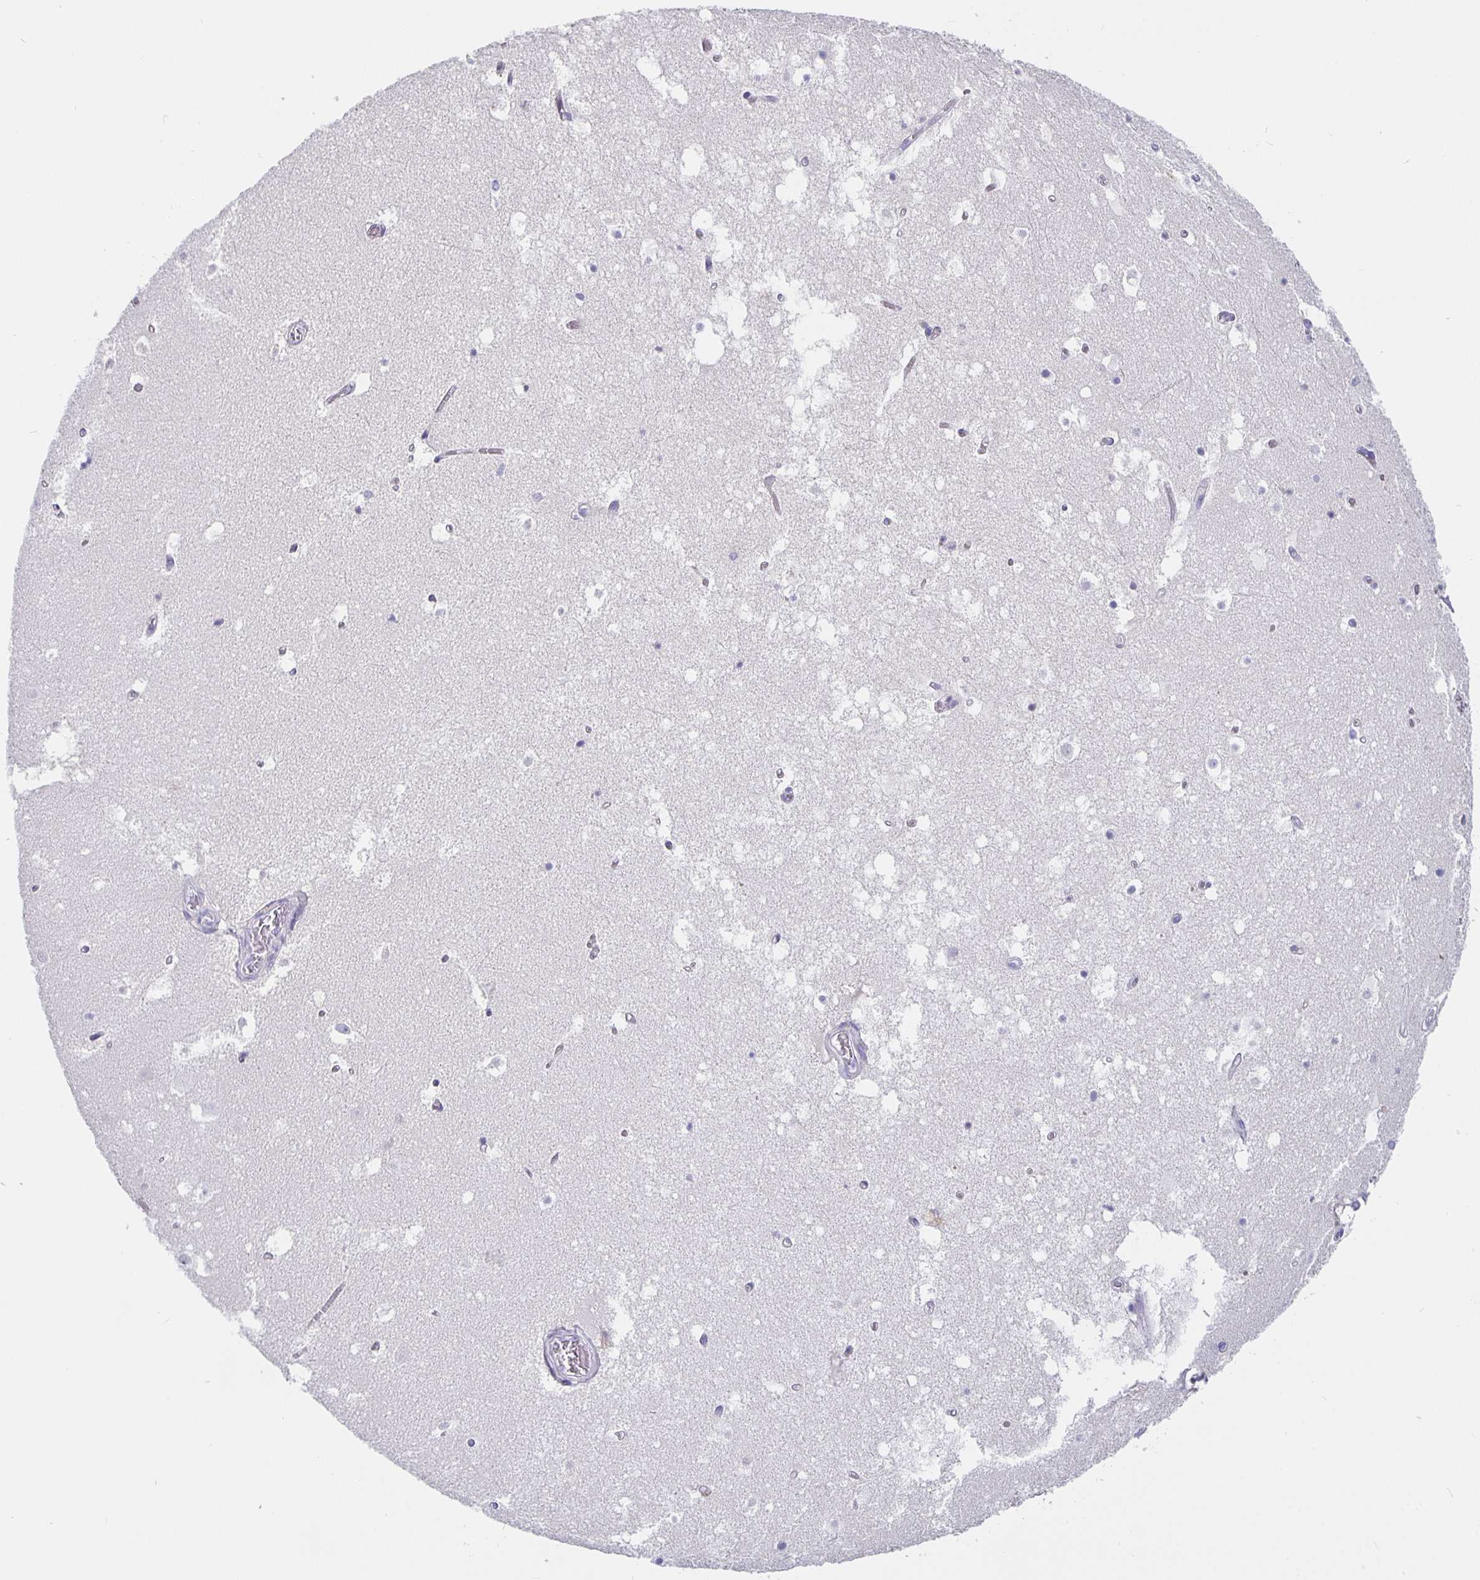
{"staining": {"intensity": "negative", "quantity": "none", "location": "none"}, "tissue": "hippocampus", "cell_type": "Glial cells", "image_type": "normal", "snomed": [{"axis": "morphology", "description": "Normal tissue, NOS"}, {"axis": "topography", "description": "Hippocampus"}], "caption": "Immunohistochemistry (IHC) histopathology image of unremarkable hippocampus stained for a protein (brown), which shows no staining in glial cells.", "gene": "CFAP74", "patient": {"sex": "female", "age": 52}}